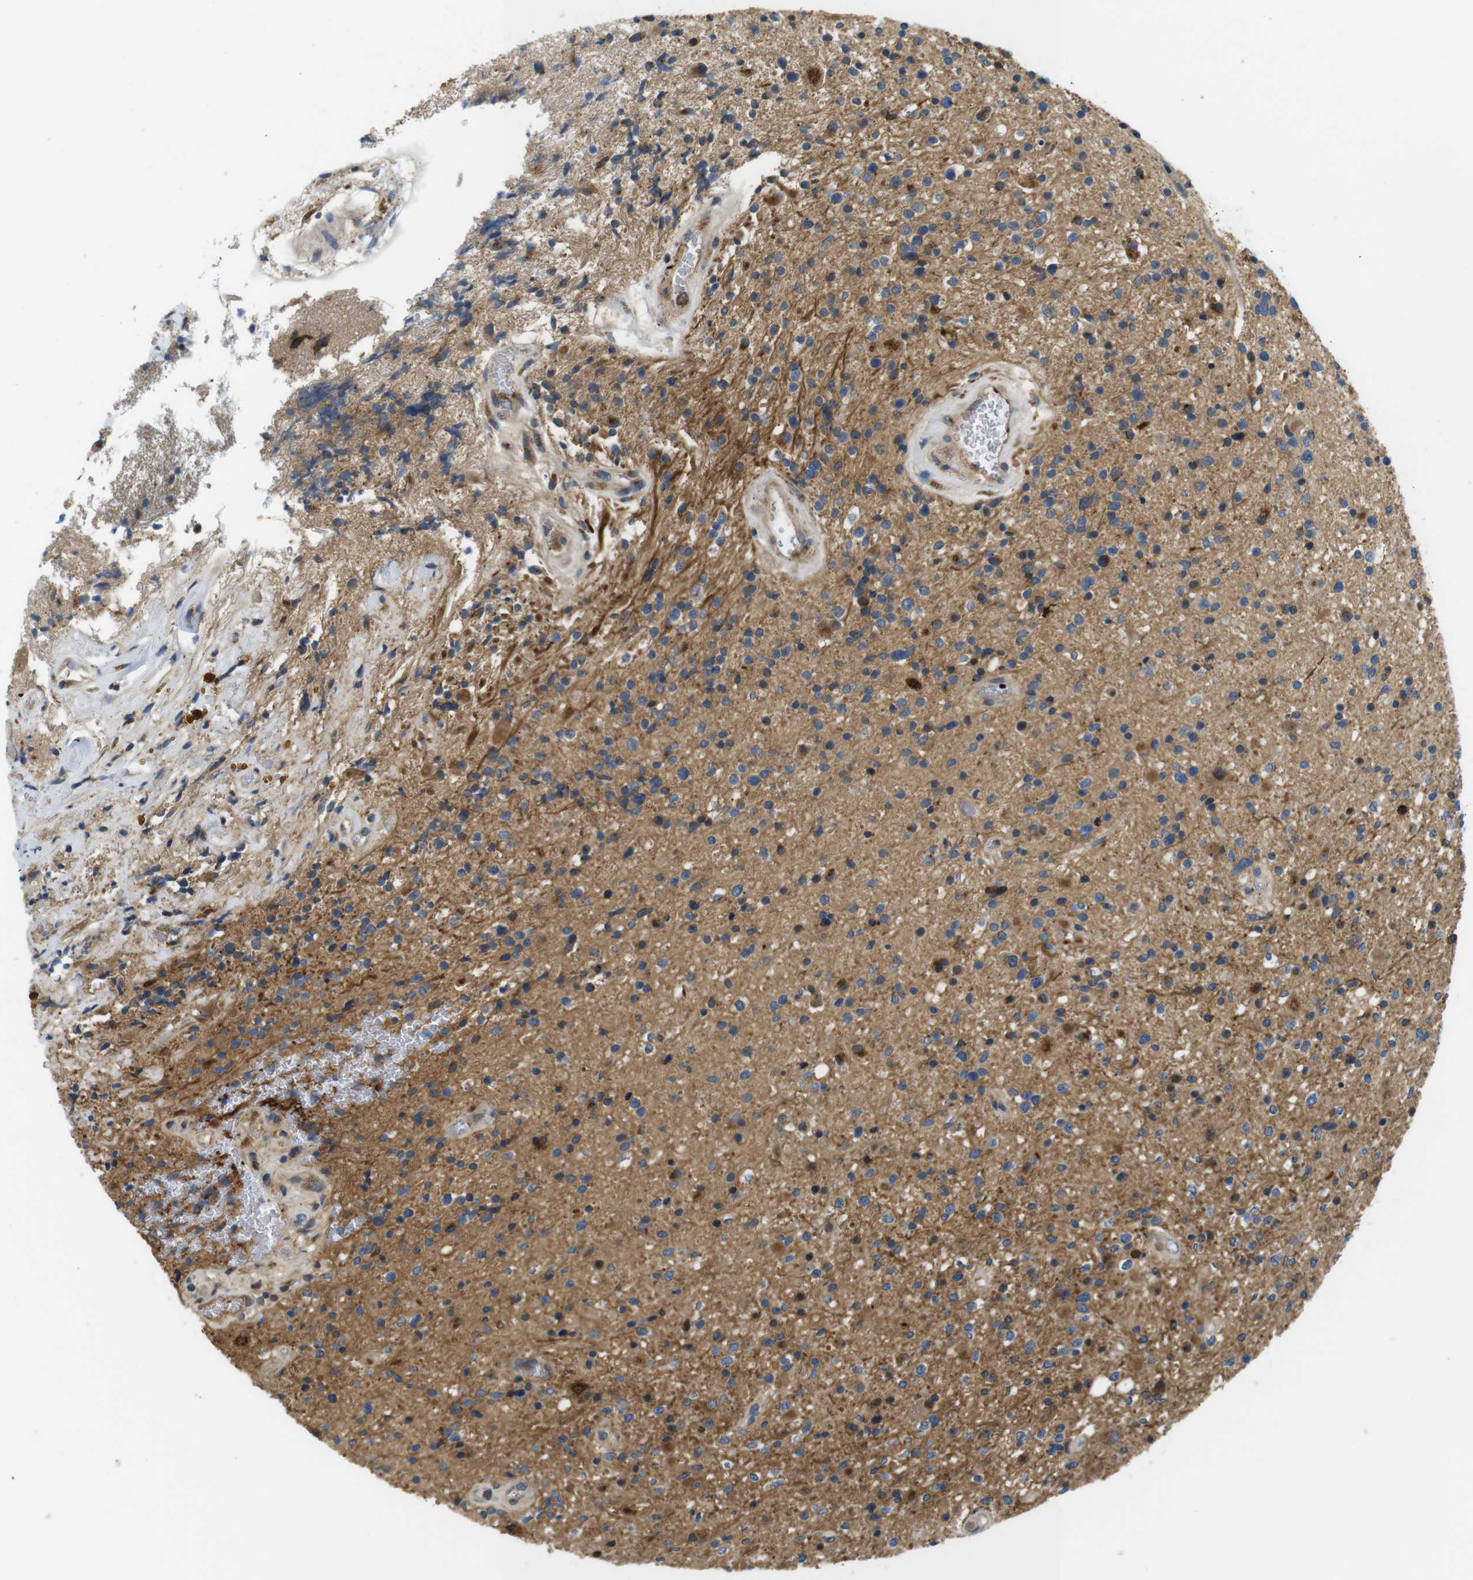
{"staining": {"intensity": "moderate", "quantity": ">75%", "location": "cytoplasmic/membranous"}, "tissue": "glioma", "cell_type": "Tumor cells", "image_type": "cancer", "snomed": [{"axis": "morphology", "description": "Glioma, malignant, High grade"}, {"axis": "topography", "description": "Brain"}], "caption": "High-power microscopy captured an IHC photomicrograph of glioma, revealing moderate cytoplasmic/membranous expression in about >75% of tumor cells.", "gene": "ZDHHC3", "patient": {"sex": "male", "age": 33}}